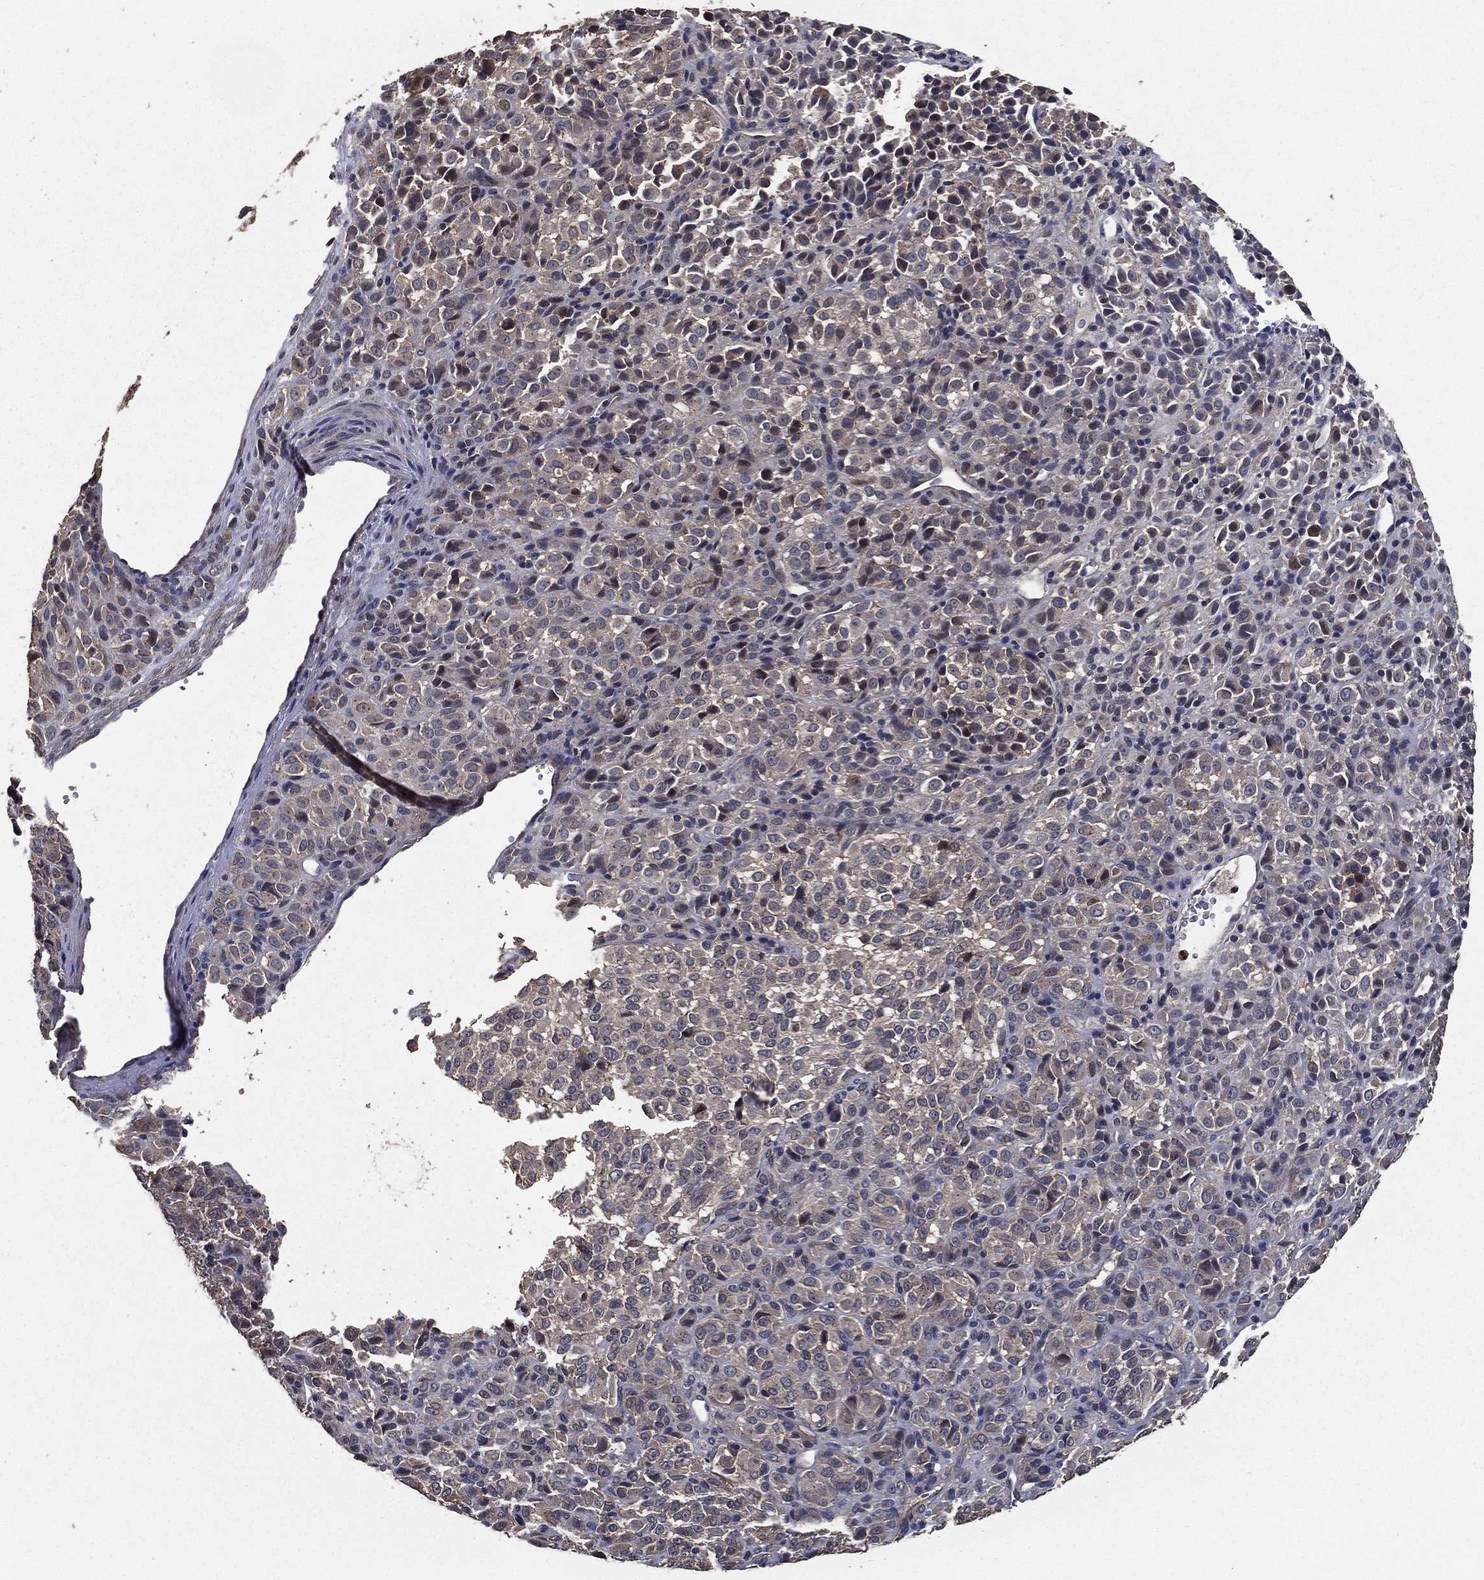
{"staining": {"intensity": "negative", "quantity": "none", "location": "none"}, "tissue": "melanoma", "cell_type": "Tumor cells", "image_type": "cancer", "snomed": [{"axis": "morphology", "description": "Malignant melanoma, Metastatic site"}, {"axis": "topography", "description": "Brain"}], "caption": "This is a micrograph of IHC staining of malignant melanoma (metastatic site), which shows no staining in tumor cells.", "gene": "PCNT", "patient": {"sex": "female", "age": 56}}